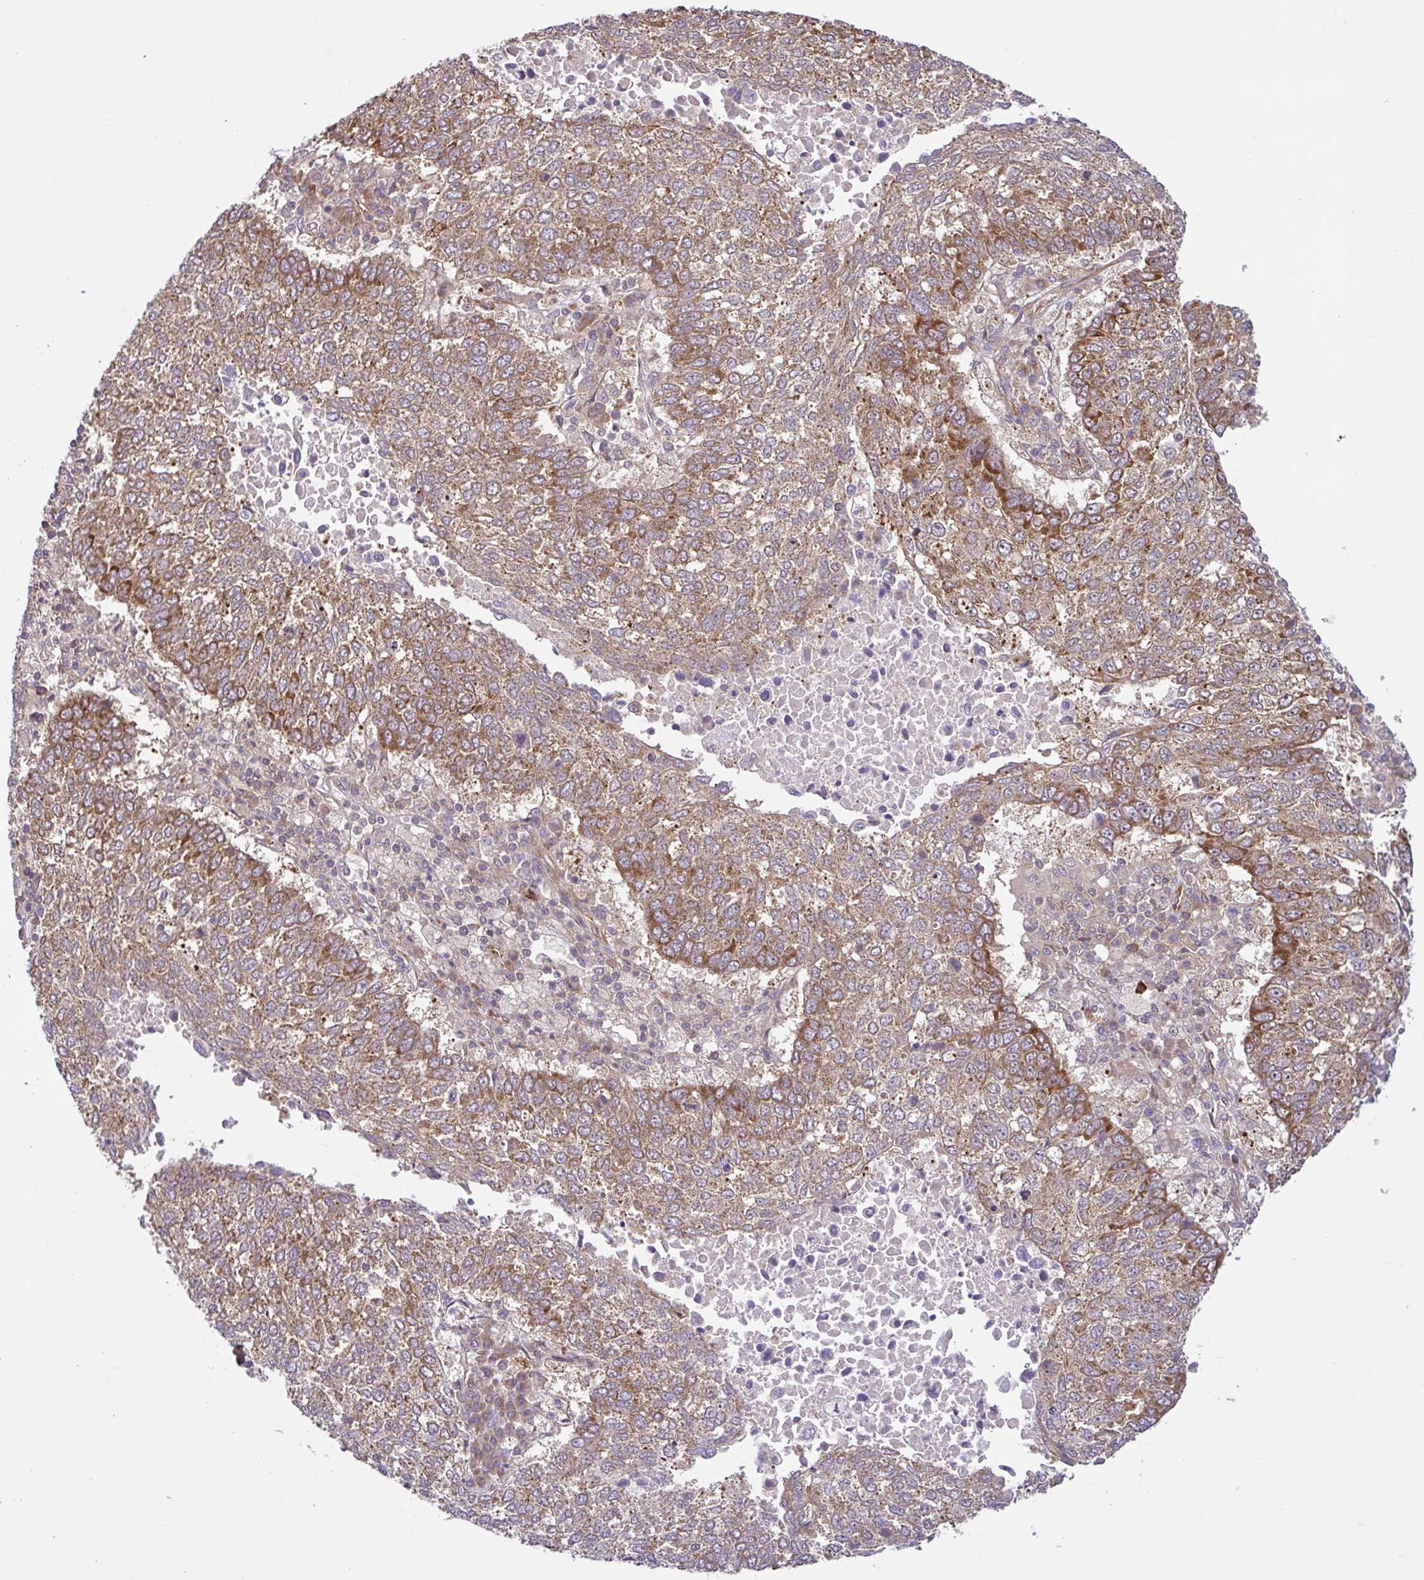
{"staining": {"intensity": "moderate", "quantity": ">75%", "location": "cytoplasmic/membranous"}, "tissue": "lung cancer", "cell_type": "Tumor cells", "image_type": "cancer", "snomed": [{"axis": "morphology", "description": "Squamous cell carcinoma, NOS"}, {"axis": "topography", "description": "Lung"}], "caption": "About >75% of tumor cells in lung squamous cell carcinoma show moderate cytoplasmic/membranous protein staining as visualized by brown immunohistochemical staining.", "gene": "NTPCR", "patient": {"sex": "male", "age": 73}}